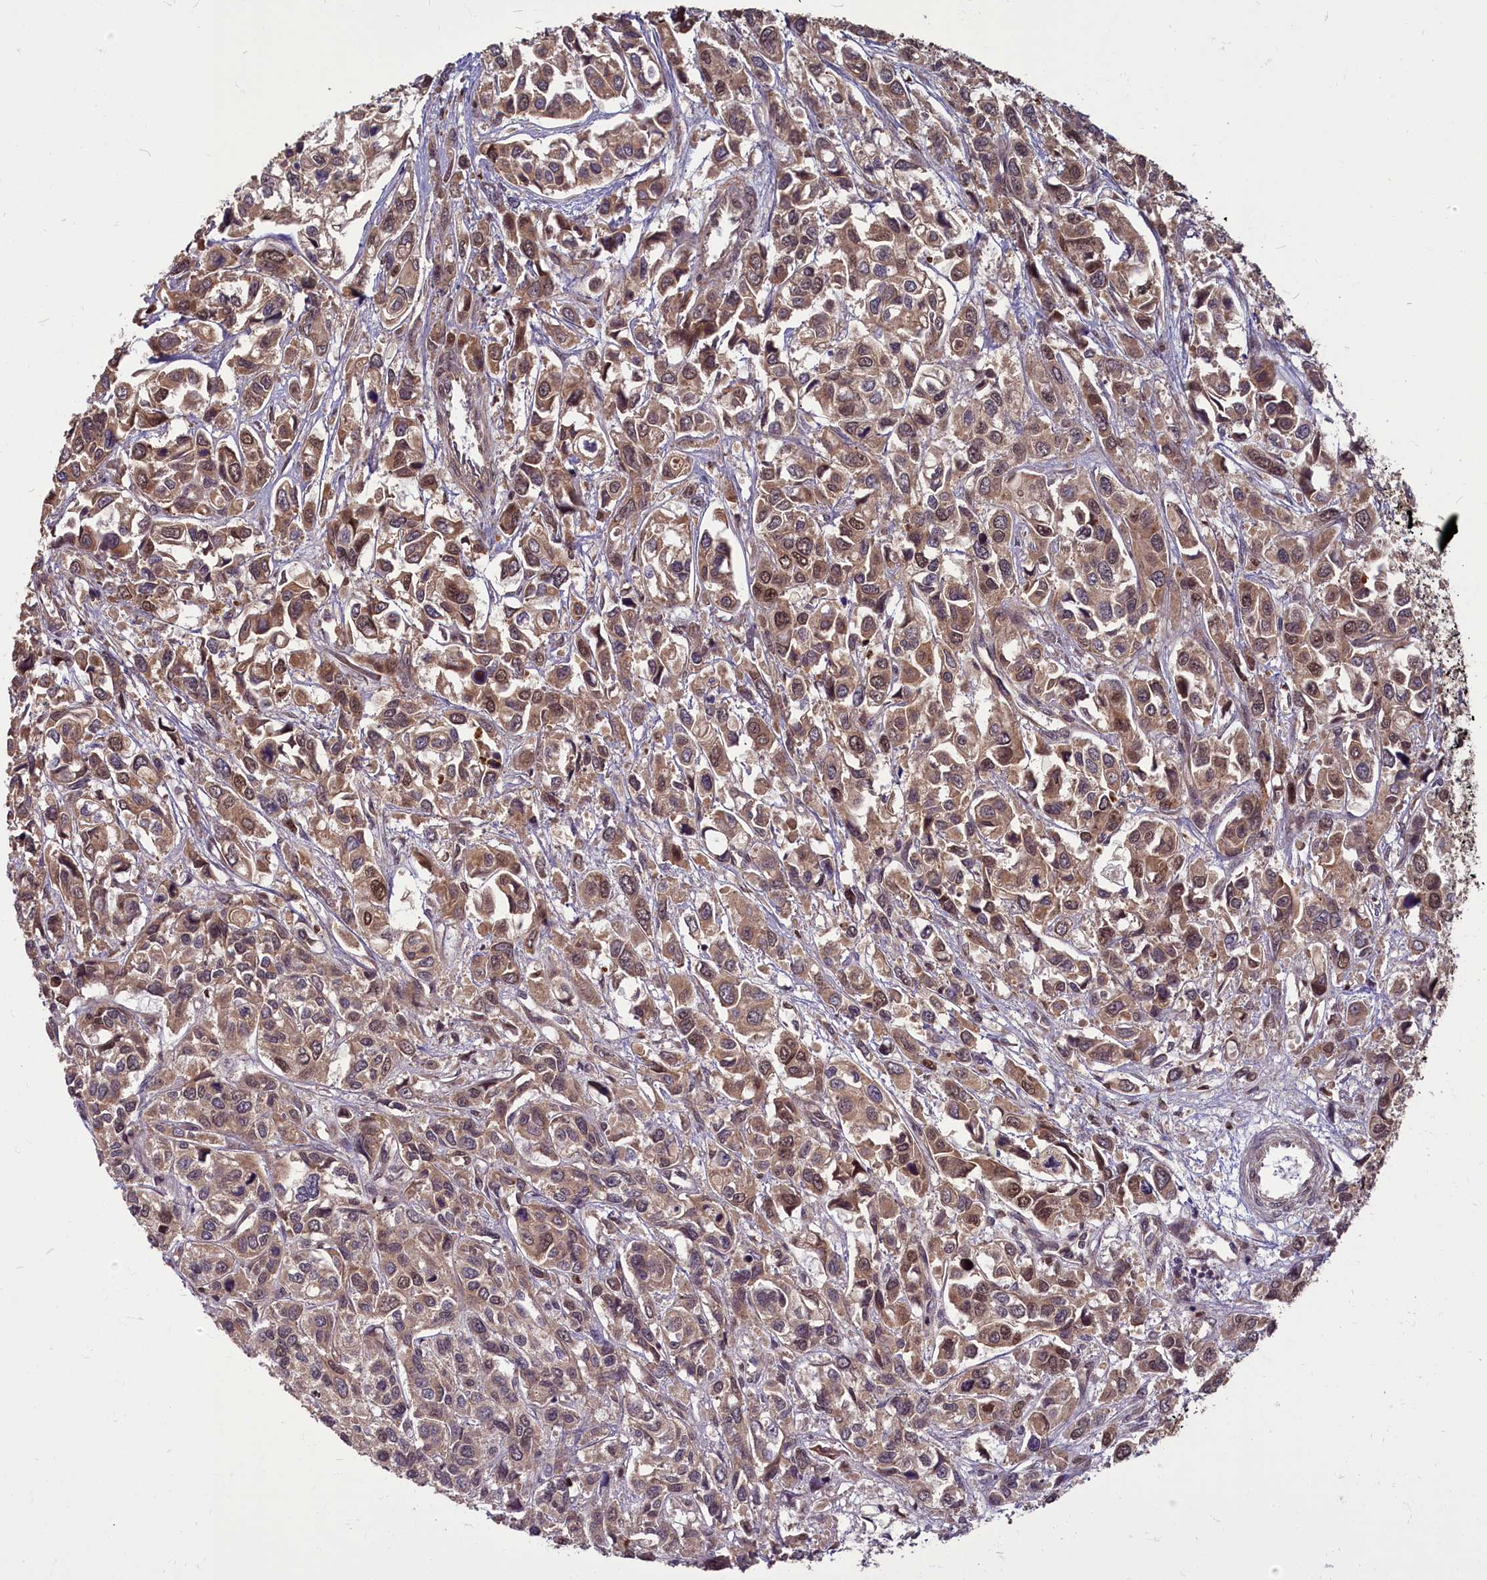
{"staining": {"intensity": "moderate", "quantity": ">75%", "location": "cytoplasmic/membranous,nuclear"}, "tissue": "urothelial cancer", "cell_type": "Tumor cells", "image_type": "cancer", "snomed": [{"axis": "morphology", "description": "Urothelial carcinoma, High grade"}, {"axis": "topography", "description": "Urinary bladder"}], "caption": "DAB (3,3'-diaminobenzidine) immunohistochemical staining of human urothelial carcinoma (high-grade) demonstrates moderate cytoplasmic/membranous and nuclear protein positivity in approximately >75% of tumor cells.", "gene": "MYCBP", "patient": {"sex": "male", "age": 67}}